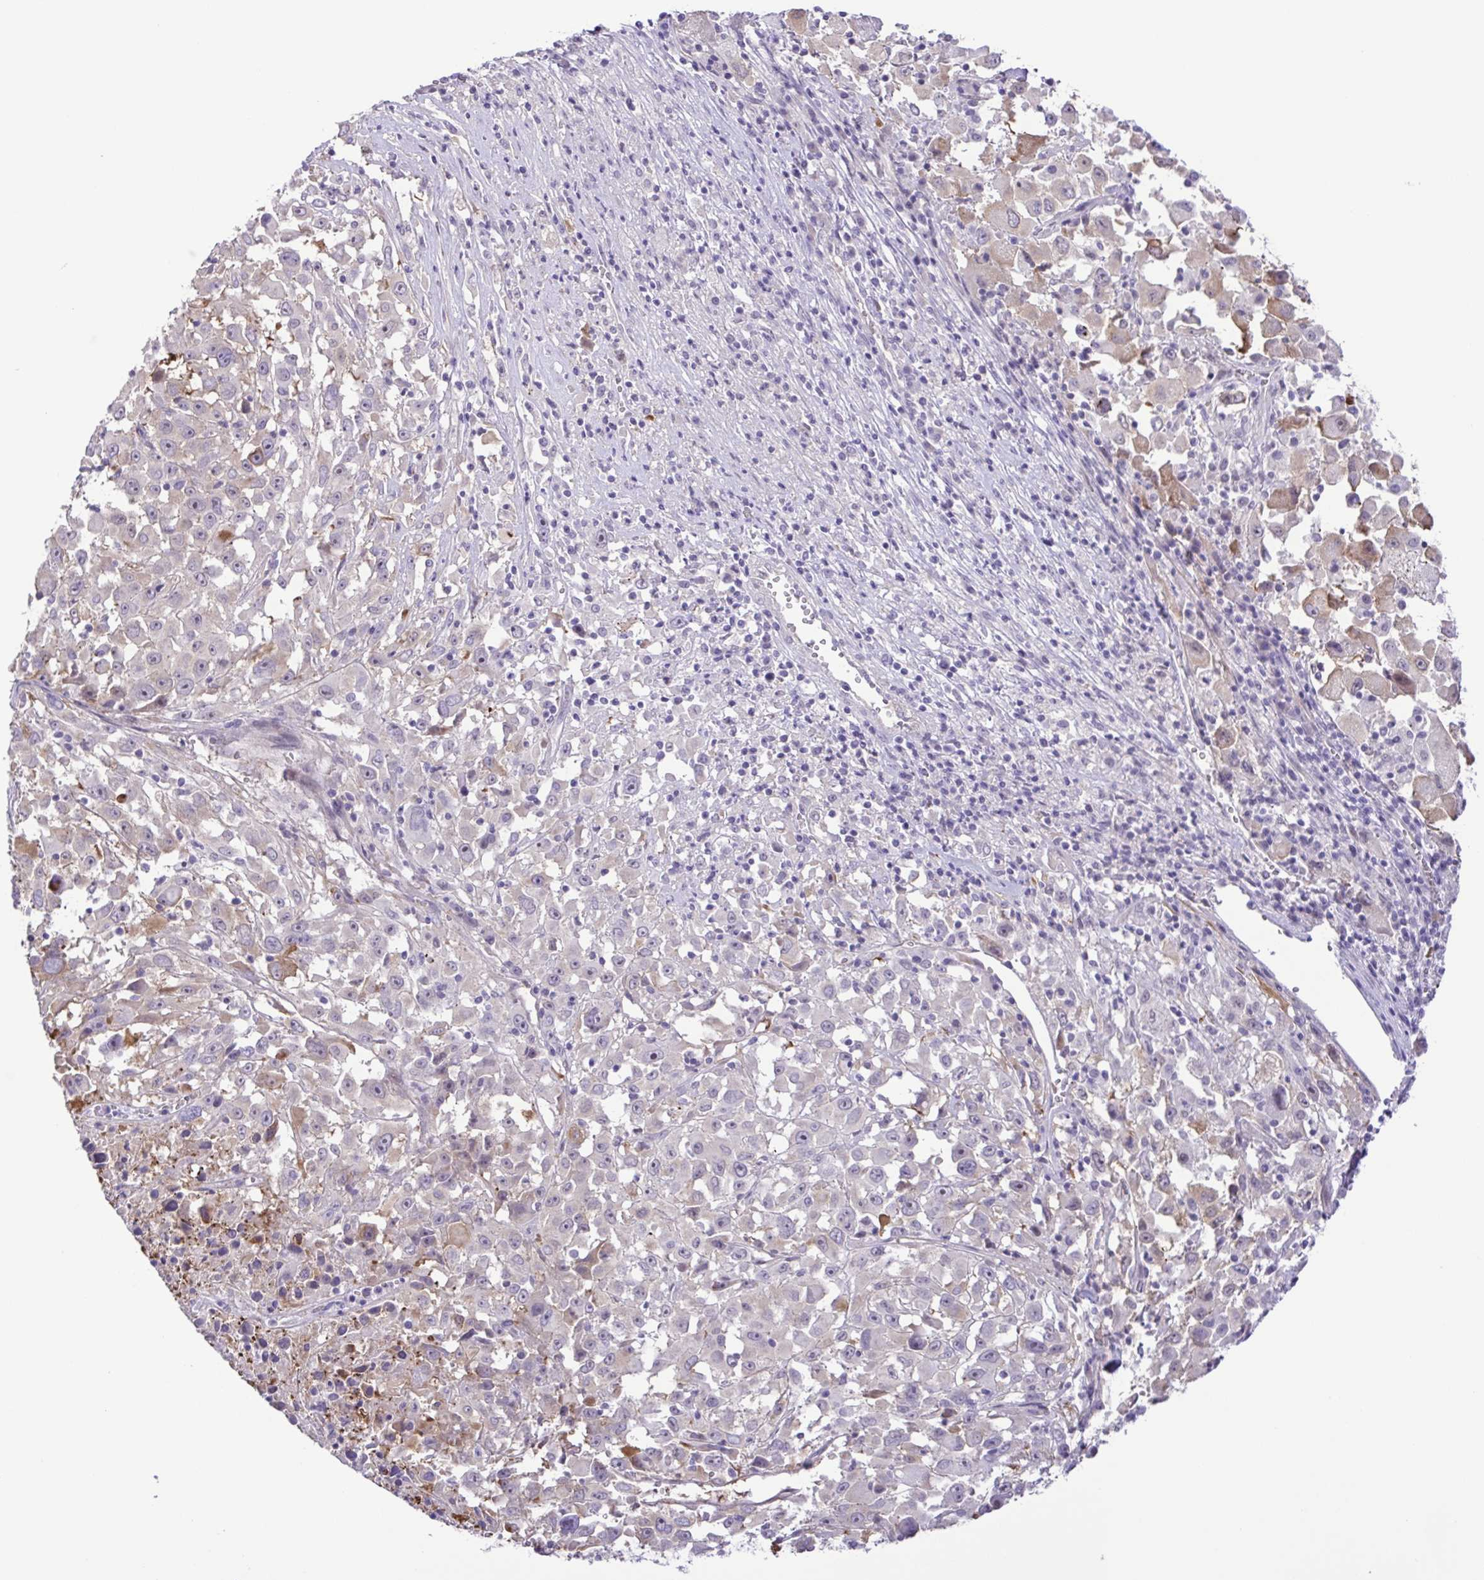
{"staining": {"intensity": "negative", "quantity": "none", "location": "none"}, "tissue": "melanoma", "cell_type": "Tumor cells", "image_type": "cancer", "snomed": [{"axis": "morphology", "description": "Malignant melanoma, Metastatic site"}, {"axis": "topography", "description": "Soft tissue"}], "caption": "Immunohistochemical staining of human malignant melanoma (metastatic site) shows no significant positivity in tumor cells.", "gene": "DCLK2", "patient": {"sex": "male", "age": 50}}